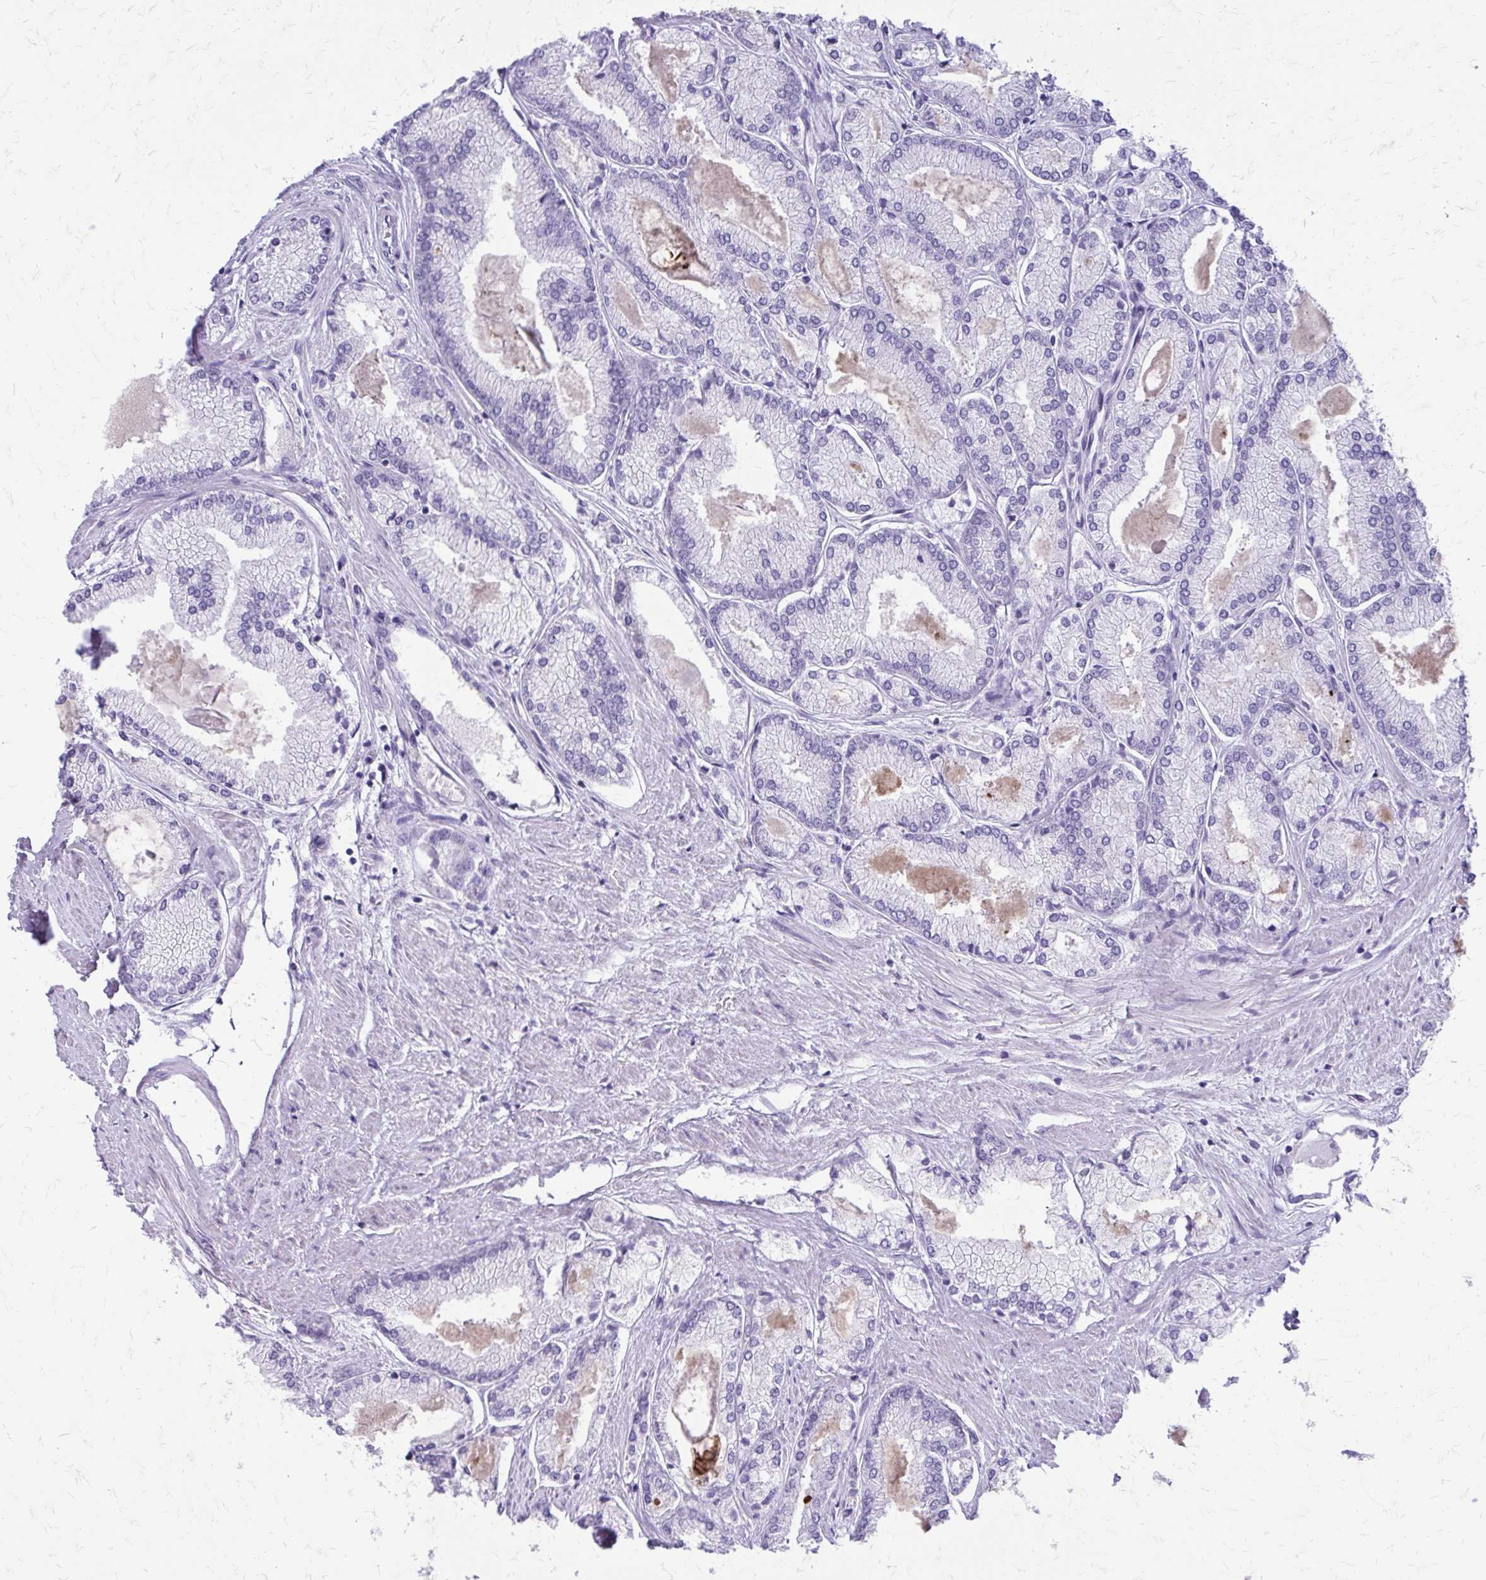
{"staining": {"intensity": "negative", "quantity": "none", "location": "none"}, "tissue": "prostate cancer", "cell_type": "Tumor cells", "image_type": "cancer", "snomed": [{"axis": "morphology", "description": "Adenocarcinoma, High grade"}, {"axis": "topography", "description": "Prostate"}], "caption": "DAB (3,3'-diaminobenzidine) immunohistochemical staining of prostate cancer (adenocarcinoma (high-grade)) reveals no significant staining in tumor cells.", "gene": "LCN15", "patient": {"sex": "male", "age": 68}}